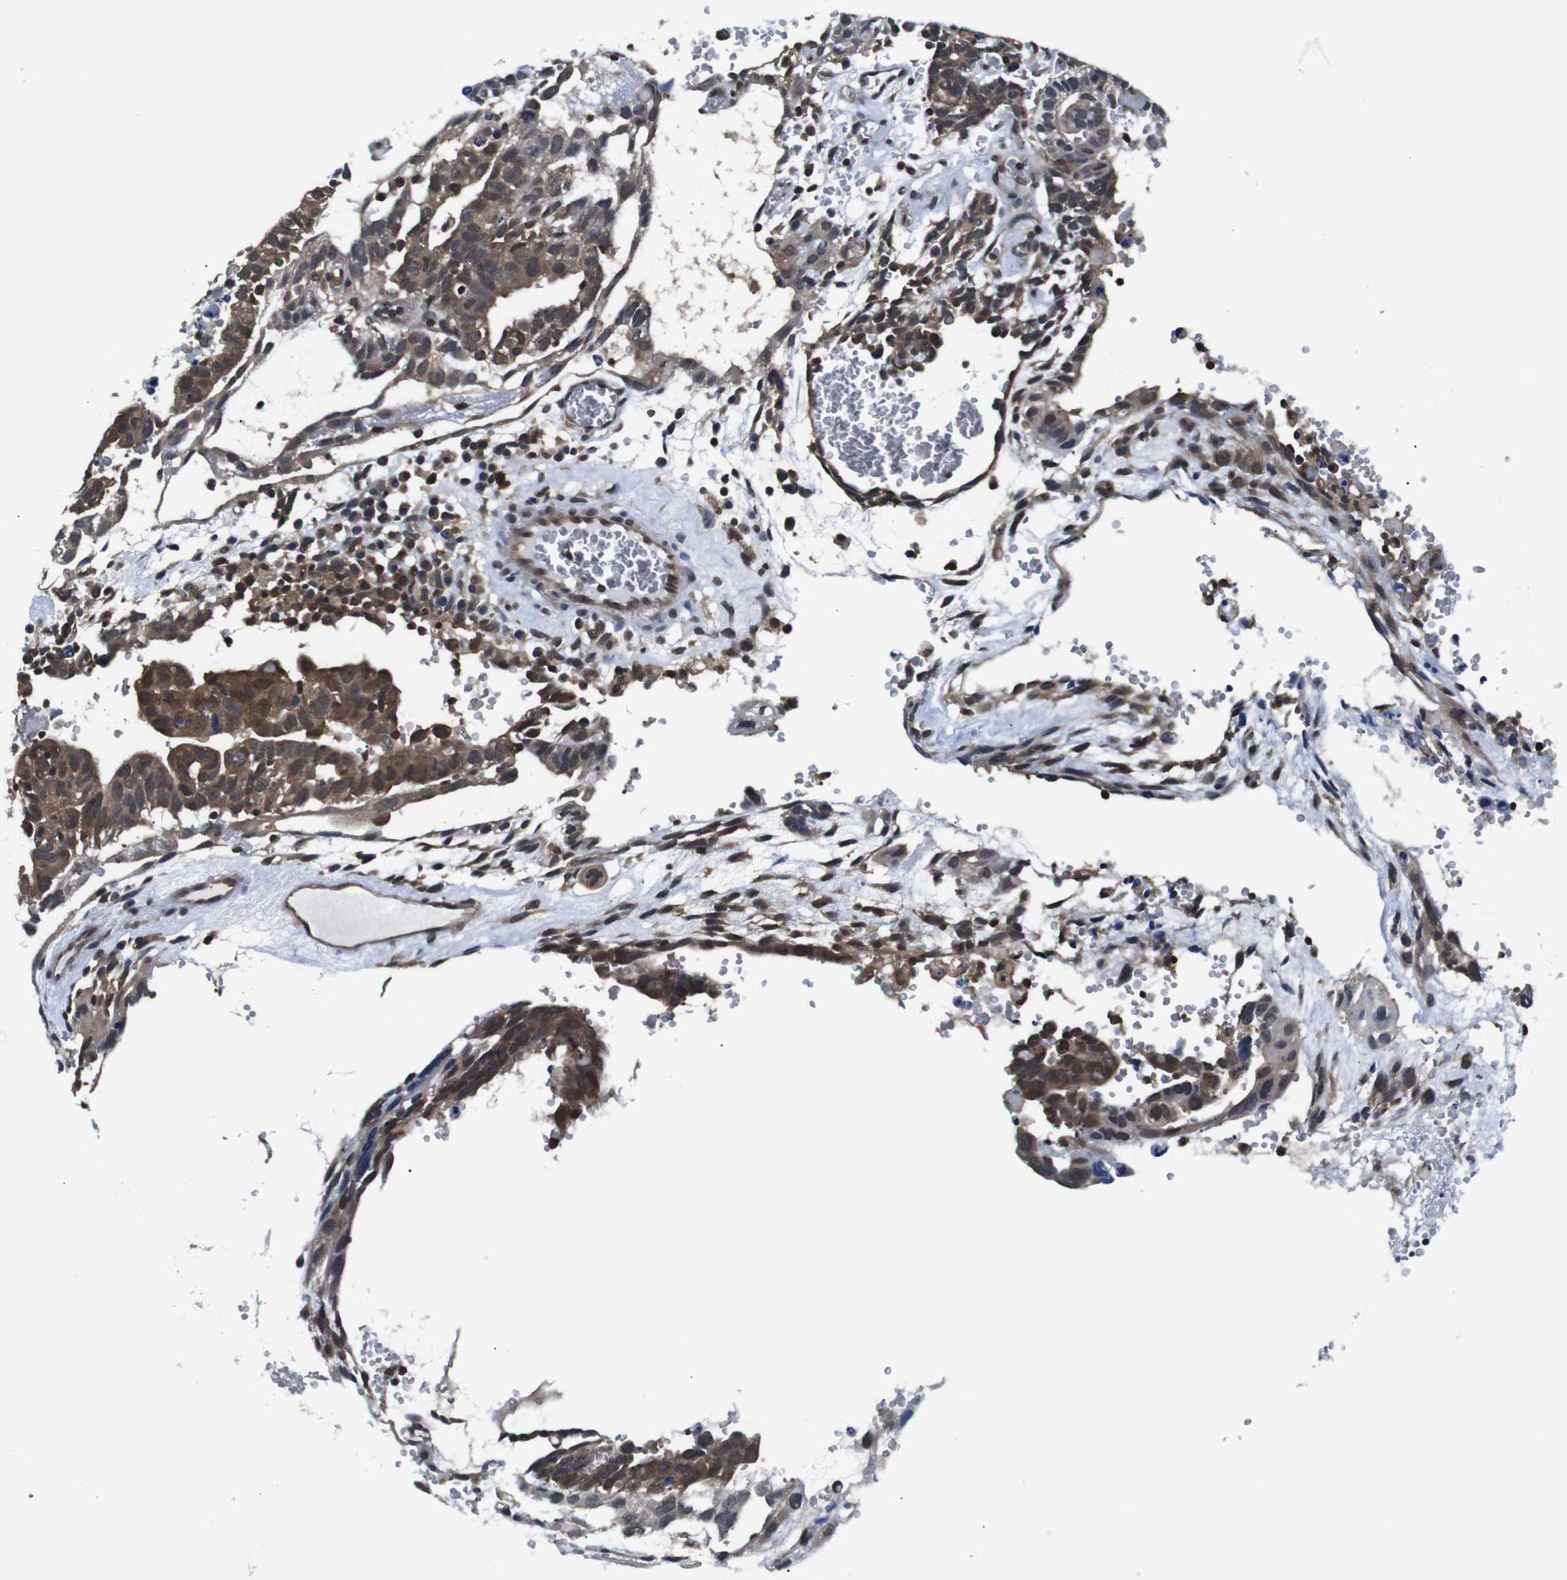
{"staining": {"intensity": "moderate", "quantity": ">75%", "location": "cytoplasmic/membranous,nuclear"}, "tissue": "testis cancer", "cell_type": "Tumor cells", "image_type": "cancer", "snomed": [{"axis": "morphology", "description": "Seminoma, NOS"}, {"axis": "morphology", "description": "Carcinoma, Embryonal, NOS"}, {"axis": "topography", "description": "Testis"}], "caption": "Immunohistochemical staining of embryonal carcinoma (testis) displays medium levels of moderate cytoplasmic/membranous and nuclear protein expression in approximately >75% of tumor cells.", "gene": "UBXN1", "patient": {"sex": "male", "age": 52}}